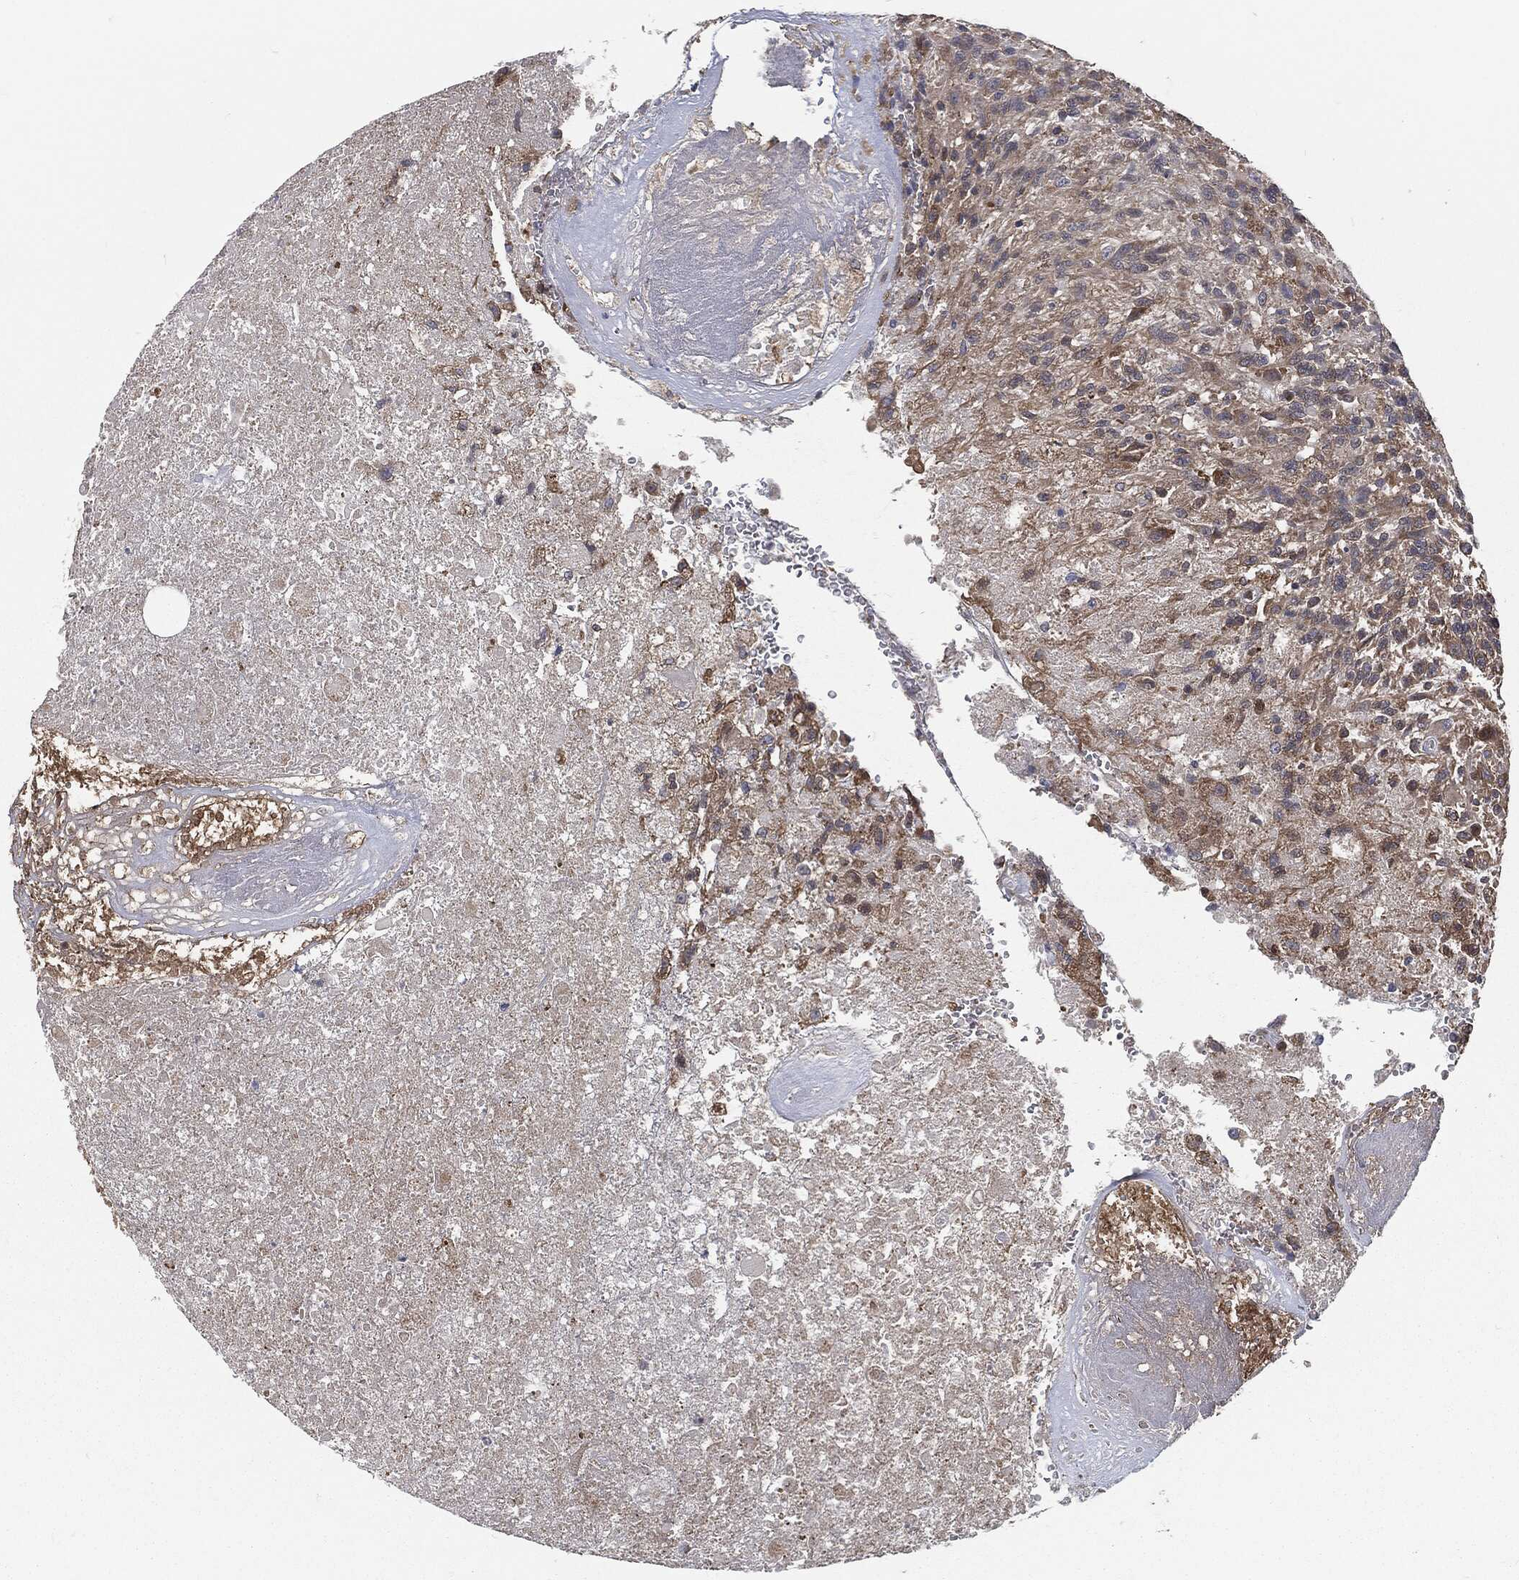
{"staining": {"intensity": "moderate", "quantity": "<25%", "location": "nuclear"}, "tissue": "glioma", "cell_type": "Tumor cells", "image_type": "cancer", "snomed": [{"axis": "morphology", "description": "Glioma, malignant, High grade"}, {"axis": "topography", "description": "Brain"}], "caption": "Protein expression analysis of high-grade glioma (malignant) shows moderate nuclear positivity in about <25% of tumor cells. The protein is stained brown, and the nuclei are stained in blue (DAB IHC with brightfield microscopy, high magnification).", "gene": "PRDX4", "patient": {"sex": "male", "age": 56}}